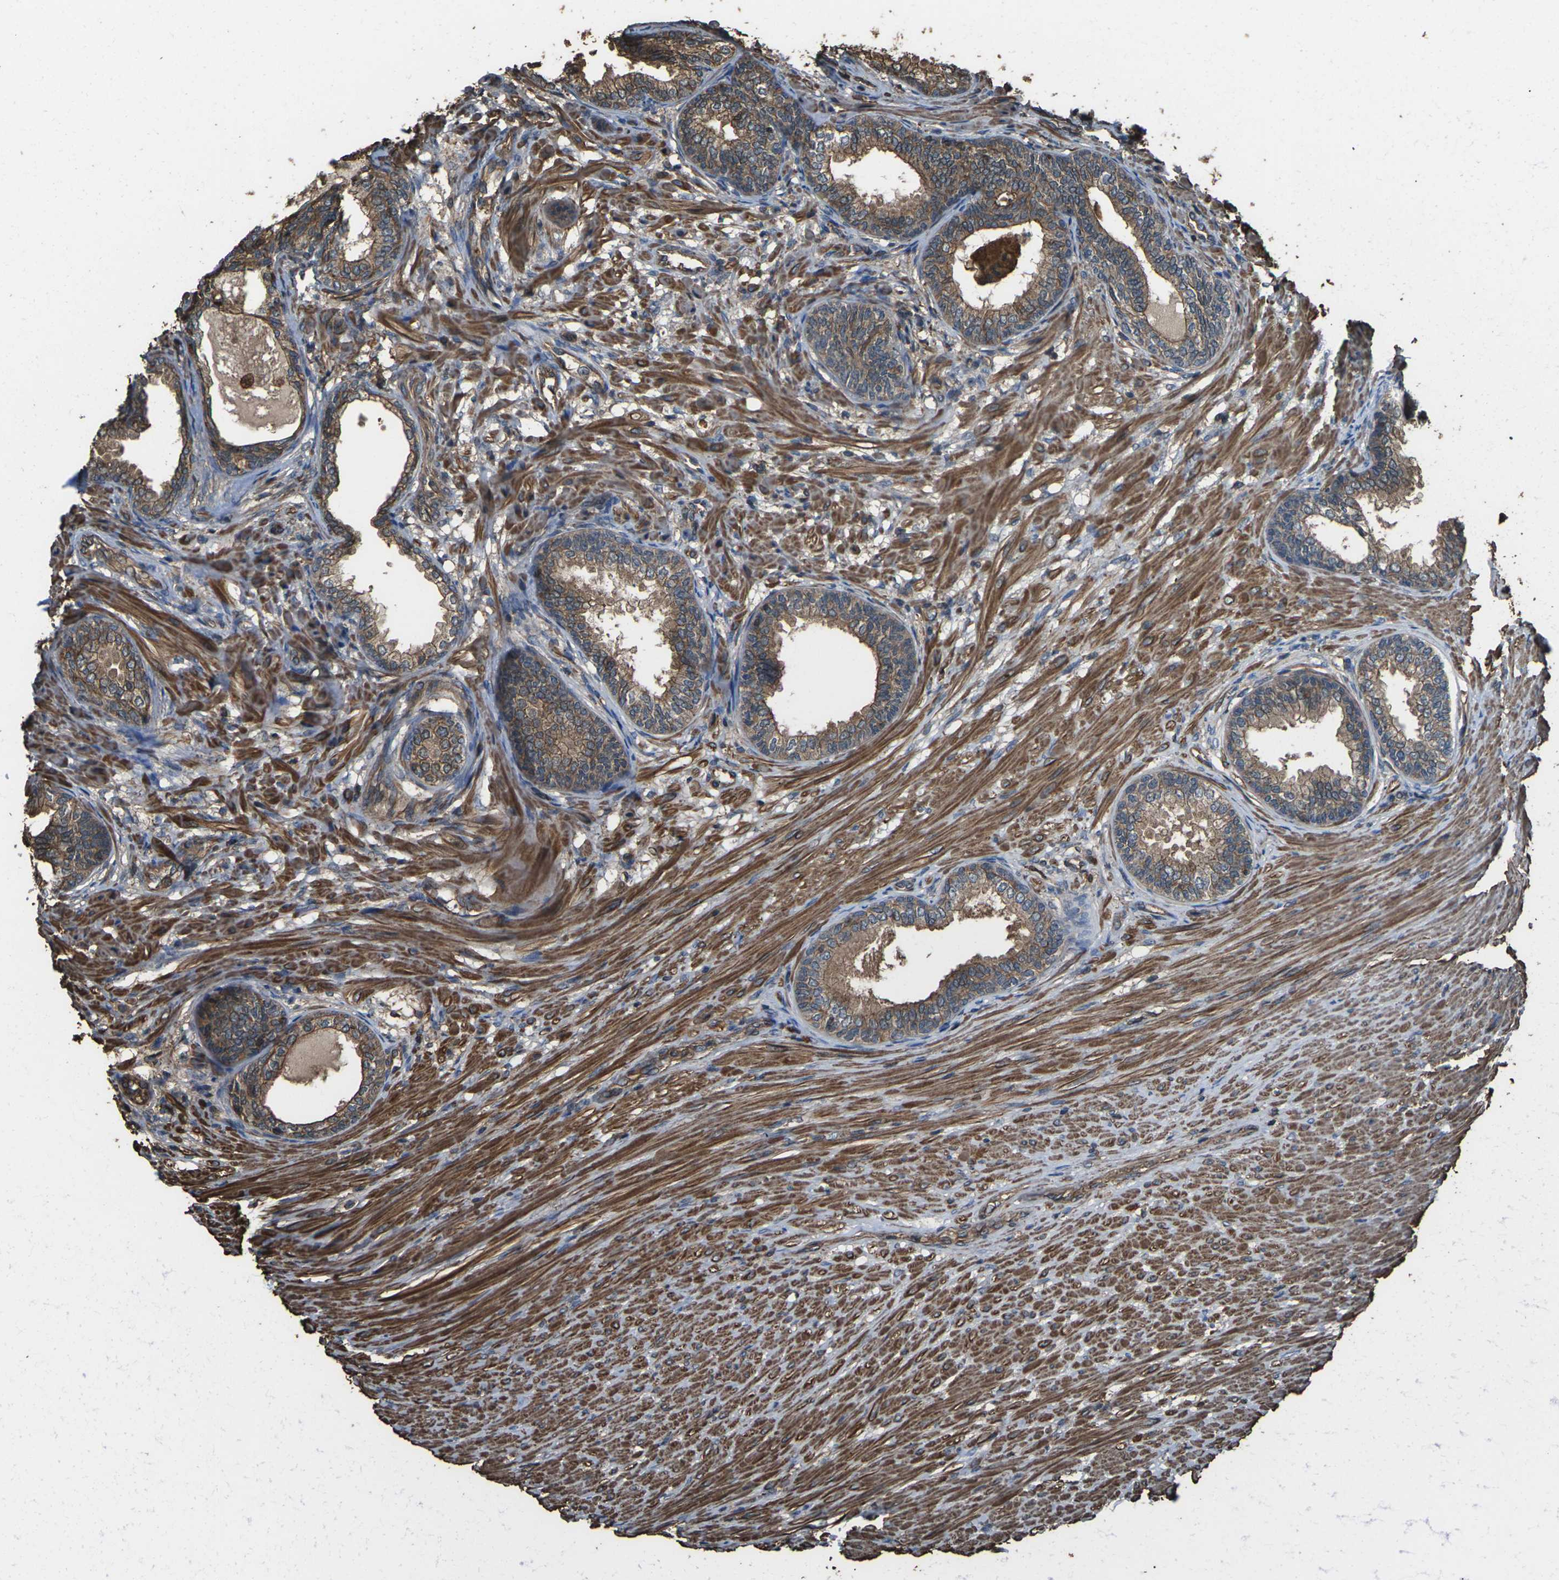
{"staining": {"intensity": "moderate", "quantity": ">75%", "location": "cytoplasmic/membranous"}, "tissue": "prostate", "cell_type": "Glandular cells", "image_type": "normal", "snomed": [{"axis": "morphology", "description": "Normal tissue, NOS"}, {"axis": "topography", "description": "Prostate"}], "caption": "Approximately >75% of glandular cells in normal prostate display moderate cytoplasmic/membranous protein positivity as visualized by brown immunohistochemical staining.", "gene": "DHPS", "patient": {"sex": "male", "age": 76}}